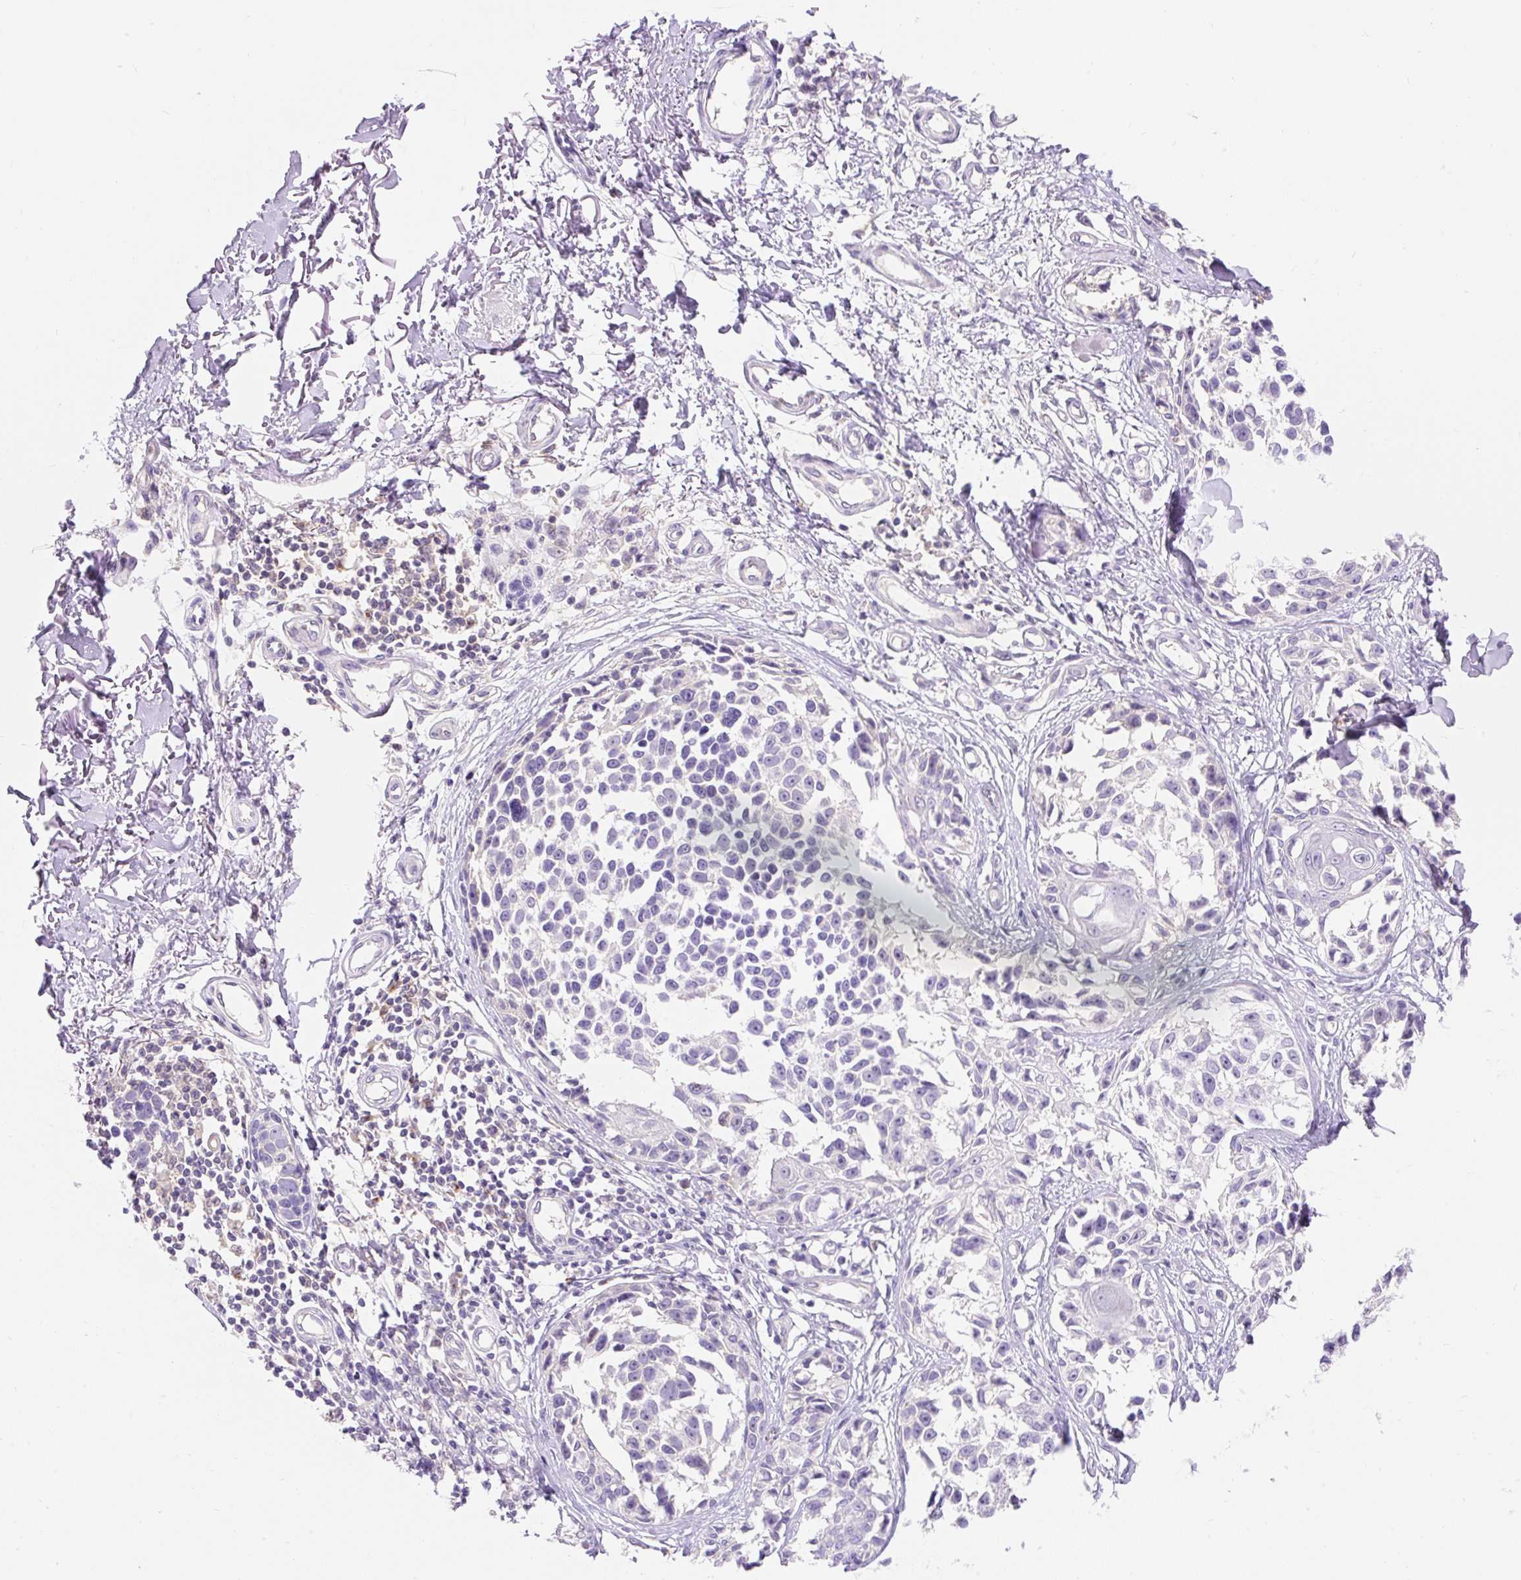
{"staining": {"intensity": "negative", "quantity": "none", "location": "none"}, "tissue": "melanoma", "cell_type": "Tumor cells", "image_type": "cancer", "snomed": [{"axis": "morphology", "description": "Malignant melanoma, NOS"}, {"axis": "topography", "description": "Skin"}], "caption": "Tumor cells are negative for protein expression in human malignant melanoma.", "gene": "TMEM150C", "patient": {"sex": "male", "age": 73}}